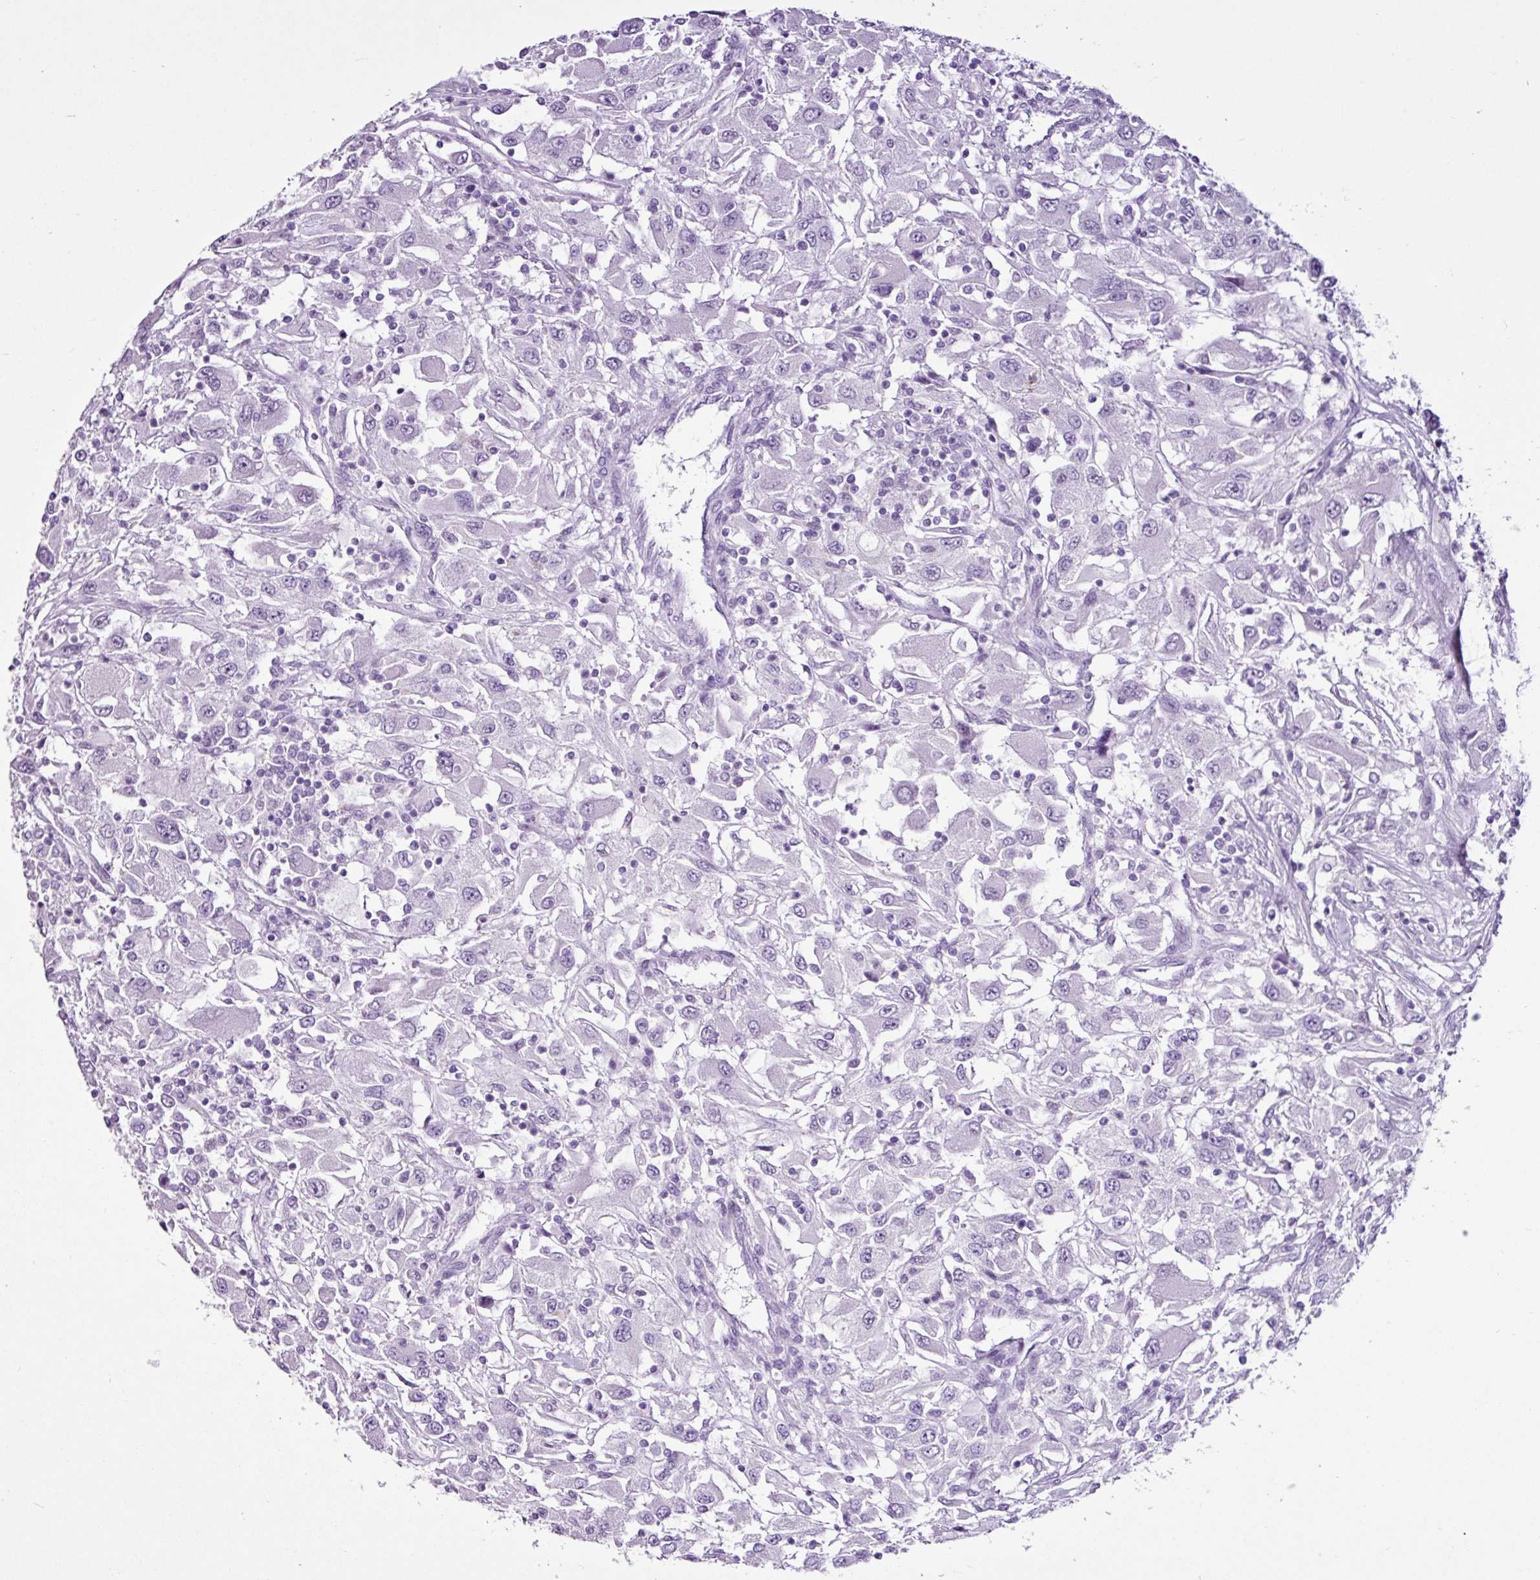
{"staining": {"intensity": "negative", "quantity": "none", "location": "none"}, "tissue": "renal cancer", "cell_type": "Tumor cells", "image_type": "cancer", "snomed": [{"axis": "morphology", "description": "Adenocarcinoma, NOS"}, {"axis": "topography", "description": "Kidney"}], "caption": "Immunohistochemistry (IHC) image of human renal adenocarcinoma stained for a protein (brown), which exhibits no staining in tumor cells.", "gene": "PGR", "patient": {"sex": "female", "age": 67}}